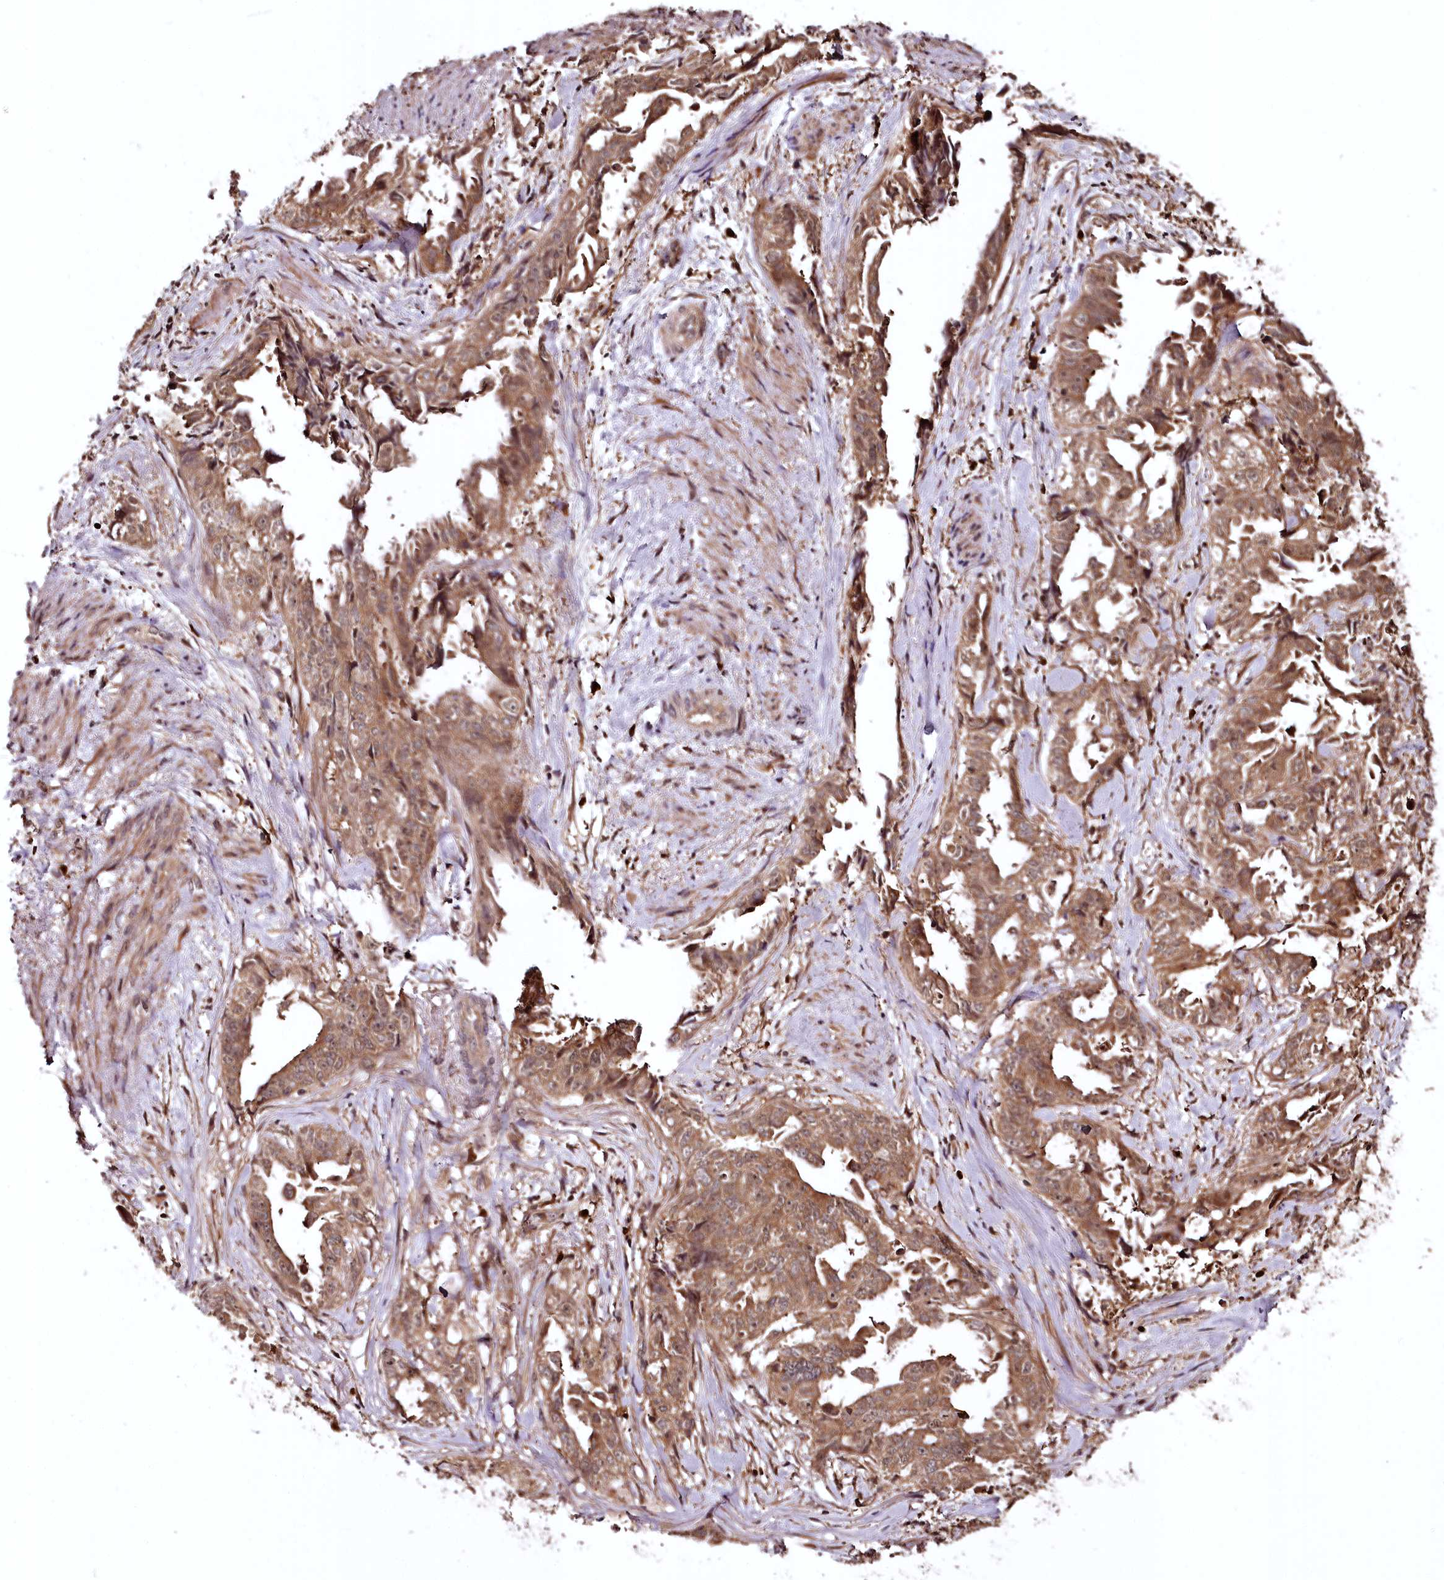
{"staining": {"intensity": "moderate", "quantity": ">75%", "location": "cytoplasmic/membranous"}, "tissue": "endometrial cancer", "cell_type": "Tumor cells", "image_type": "cancer", "snomed": [{"axis": "morphology", "description": "Adenocarcinoma, NOS"}, {"axis": "topography", "description": "Endometrium"}], "caption": "A brown stain highlights moderate cytoplasmic/membranous expression of a protein in endometrial cancer tumor cells.", "gene": "TTC12", "patient": {"sex": "female", "age": 65}}